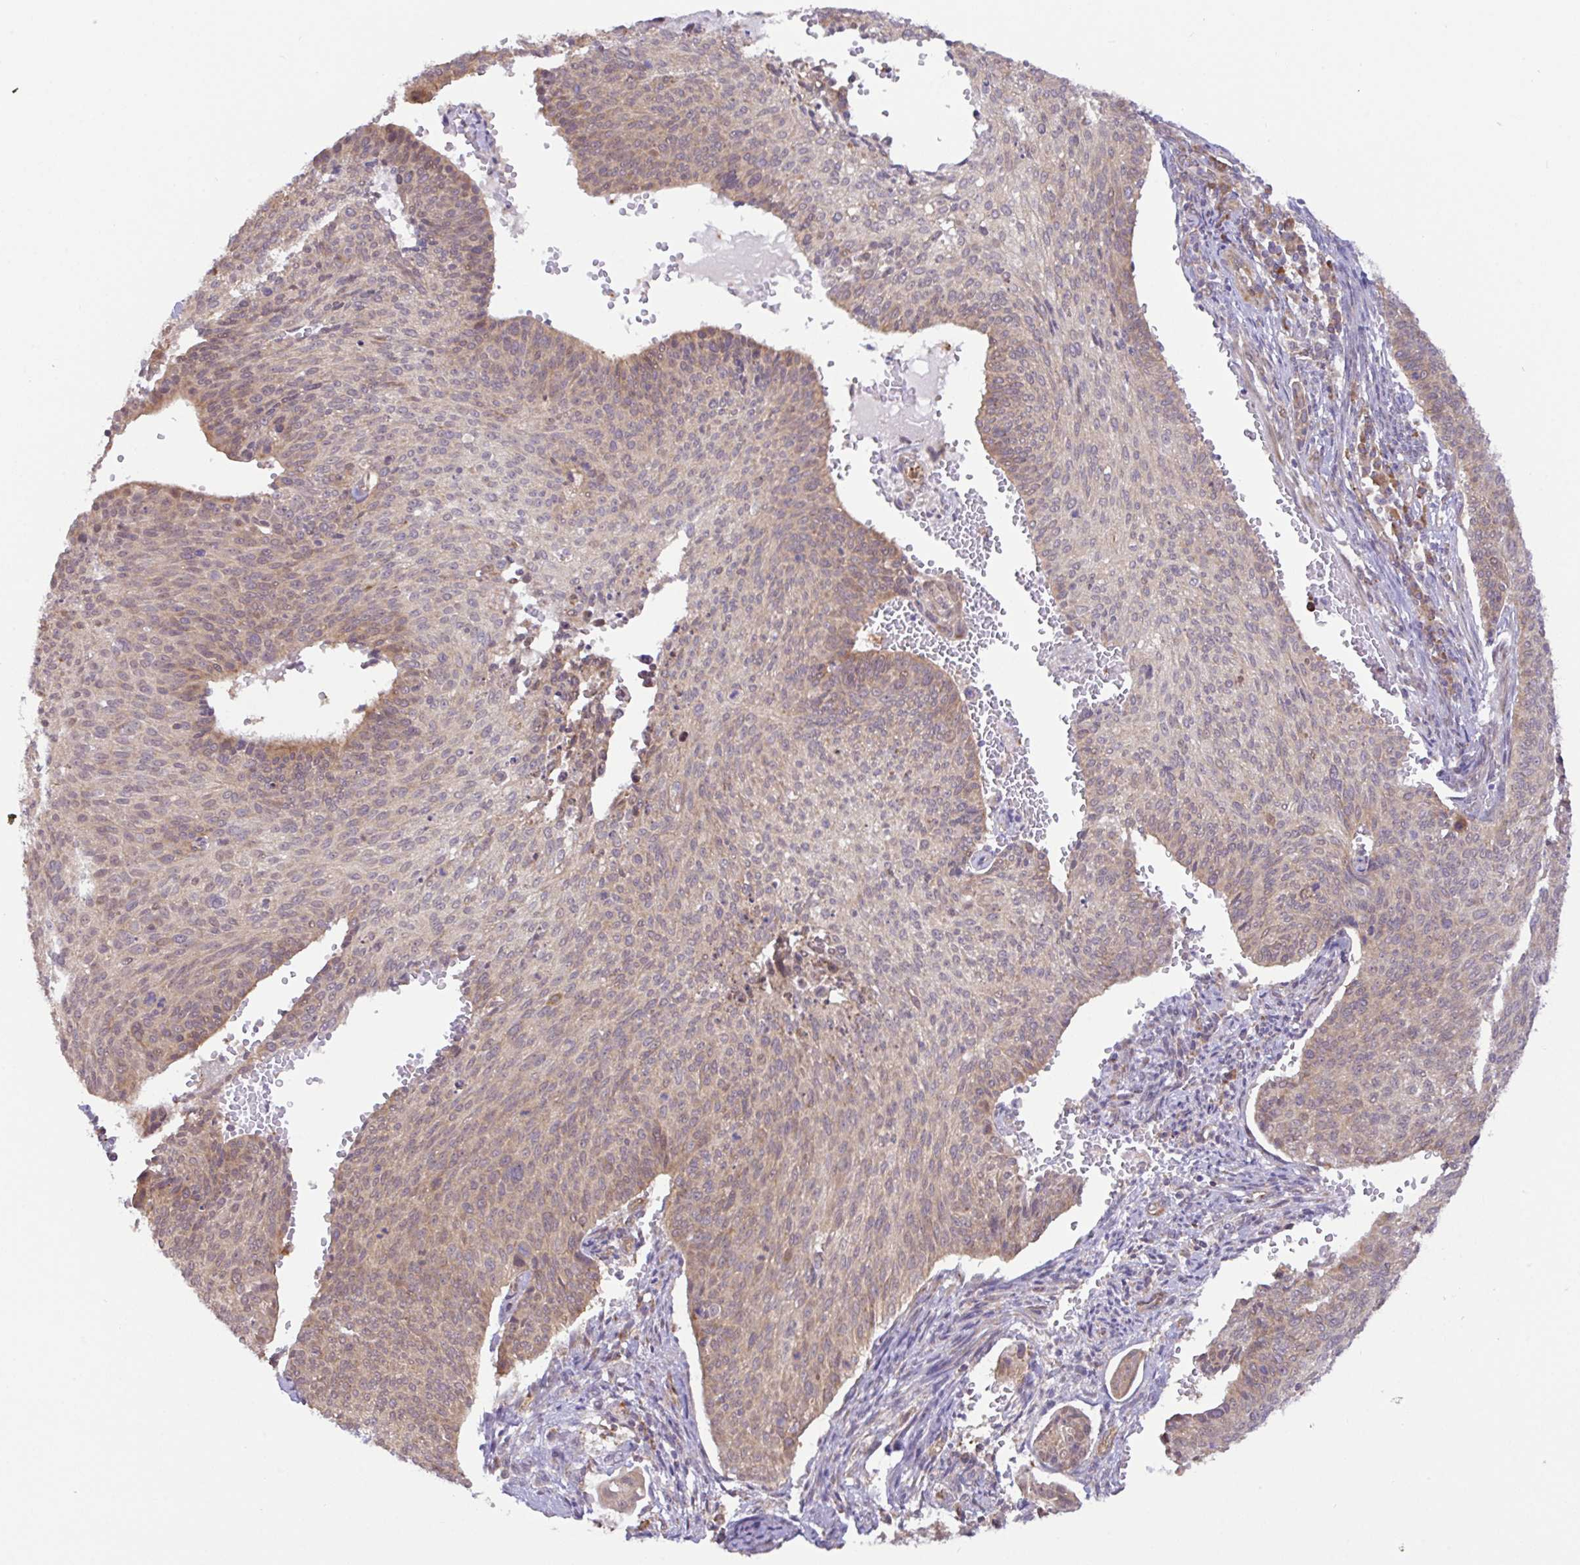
{"staining": {"intensity": "weak", "quantity": "<25%", "location": "nuclear"}, "tissue": "cervical cancer", "cell_type": "Tumor cells", "image_type": "cancer", "snomed": [{"axis": "morphology", "description": "Squamous cell carcinoma, NOS"}, {"axis": "topography", "description": "Cervix"}], "caption": "DAB immunohistochemical staining of human cervical cancer (squamous cell carcinoma) demonstrates no significant expression in tumor cells.", "gene": "DLEU7", "patient": {"sex": "female", "age": 70}}